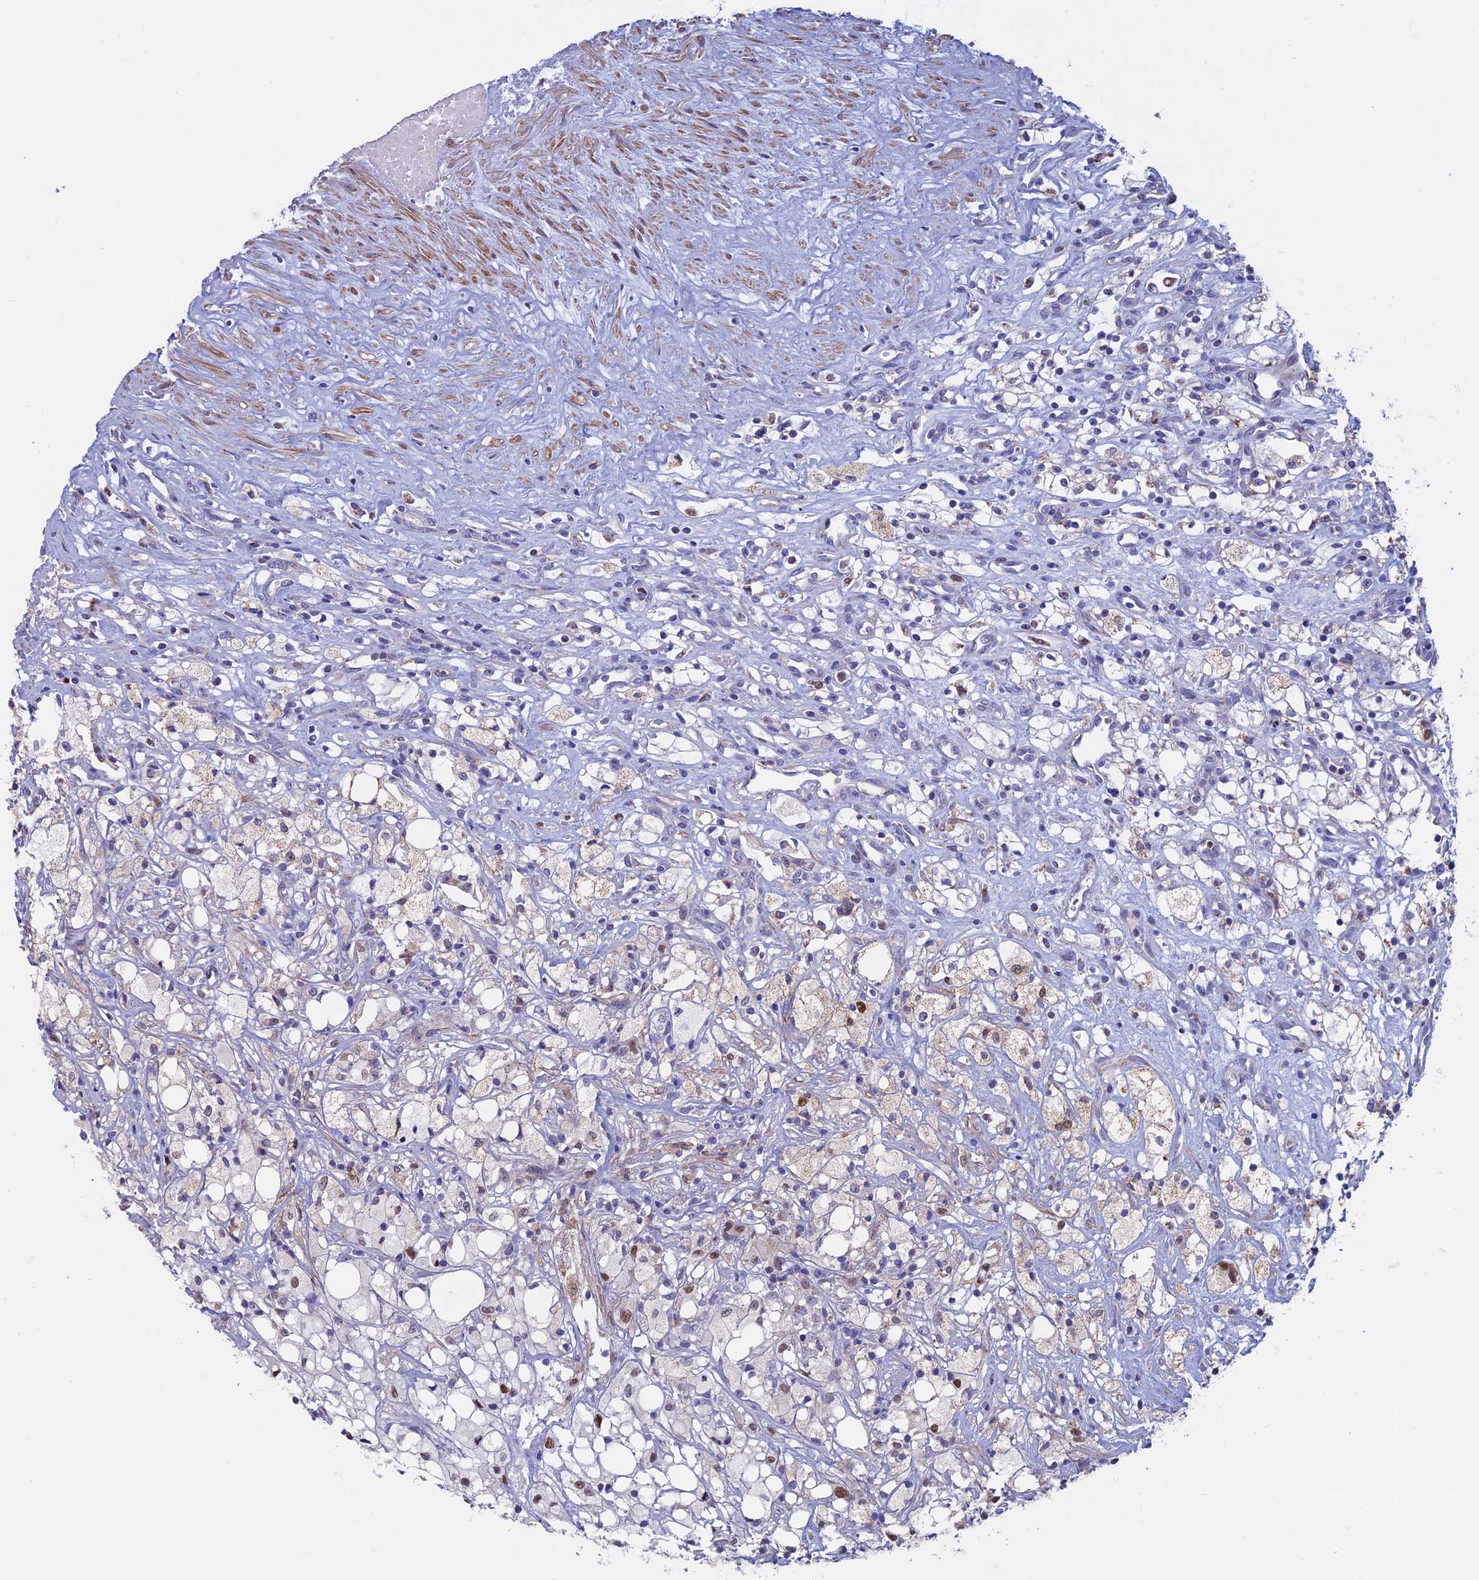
{"staining": {"intensity": "negative", "quantity": "none", "location": "none"}, "tissue": "renal cancer", "cell_type": "Tumor cells", "image_type": "cancer", "snomed": [{"axis": "morphology", "description": "Adenocarcinoma, NOS"}, {"axis": "topography", "description": "Kidney"}], "caption": "The photomicrograph reveals no significant staining in tumor cells of renal cancer.", "gene": "ACSS1", "patient": {"sex": "male", "age": 59}}